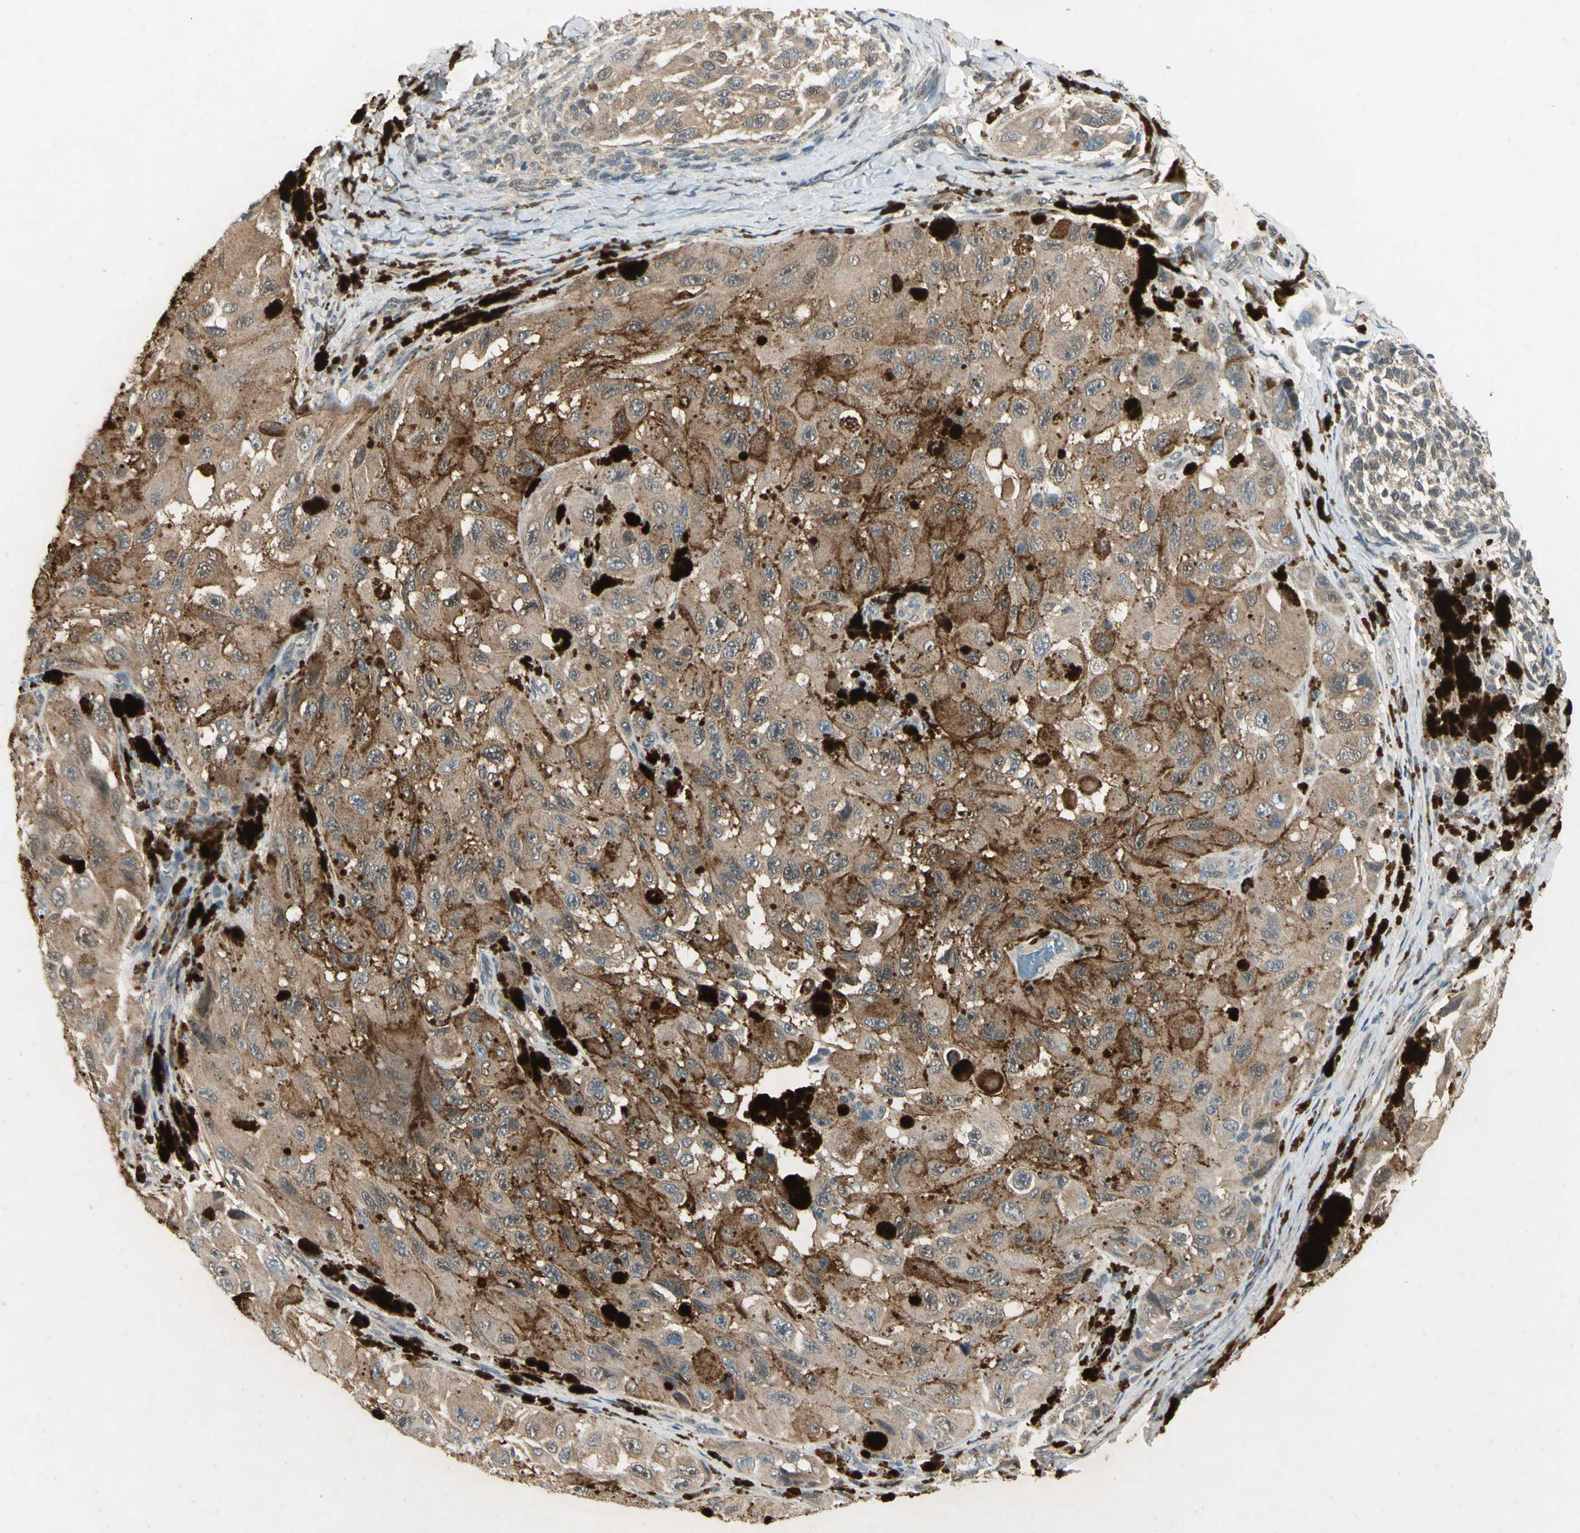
{"staining": {"intensity": "moderate", "quantity": ">75%", "location": "cytoplasmic/membranous"}, "tissue": "melanoma", "cell_type": "Tumor cells", "image_type": "cancer", "snomed": [{"axis": "morphology", "description": "Malignant melanoma, NOS"}, {"axis": "topography", "description": "Skin"}], "caption": "Protein expression analysis of human malignant melanoma reveals moderate cytoplasmic/membranous staining in about >75% of tumor cells.", "gene": "PSMD5", "patient": {"sex": "female", "age": 73}}